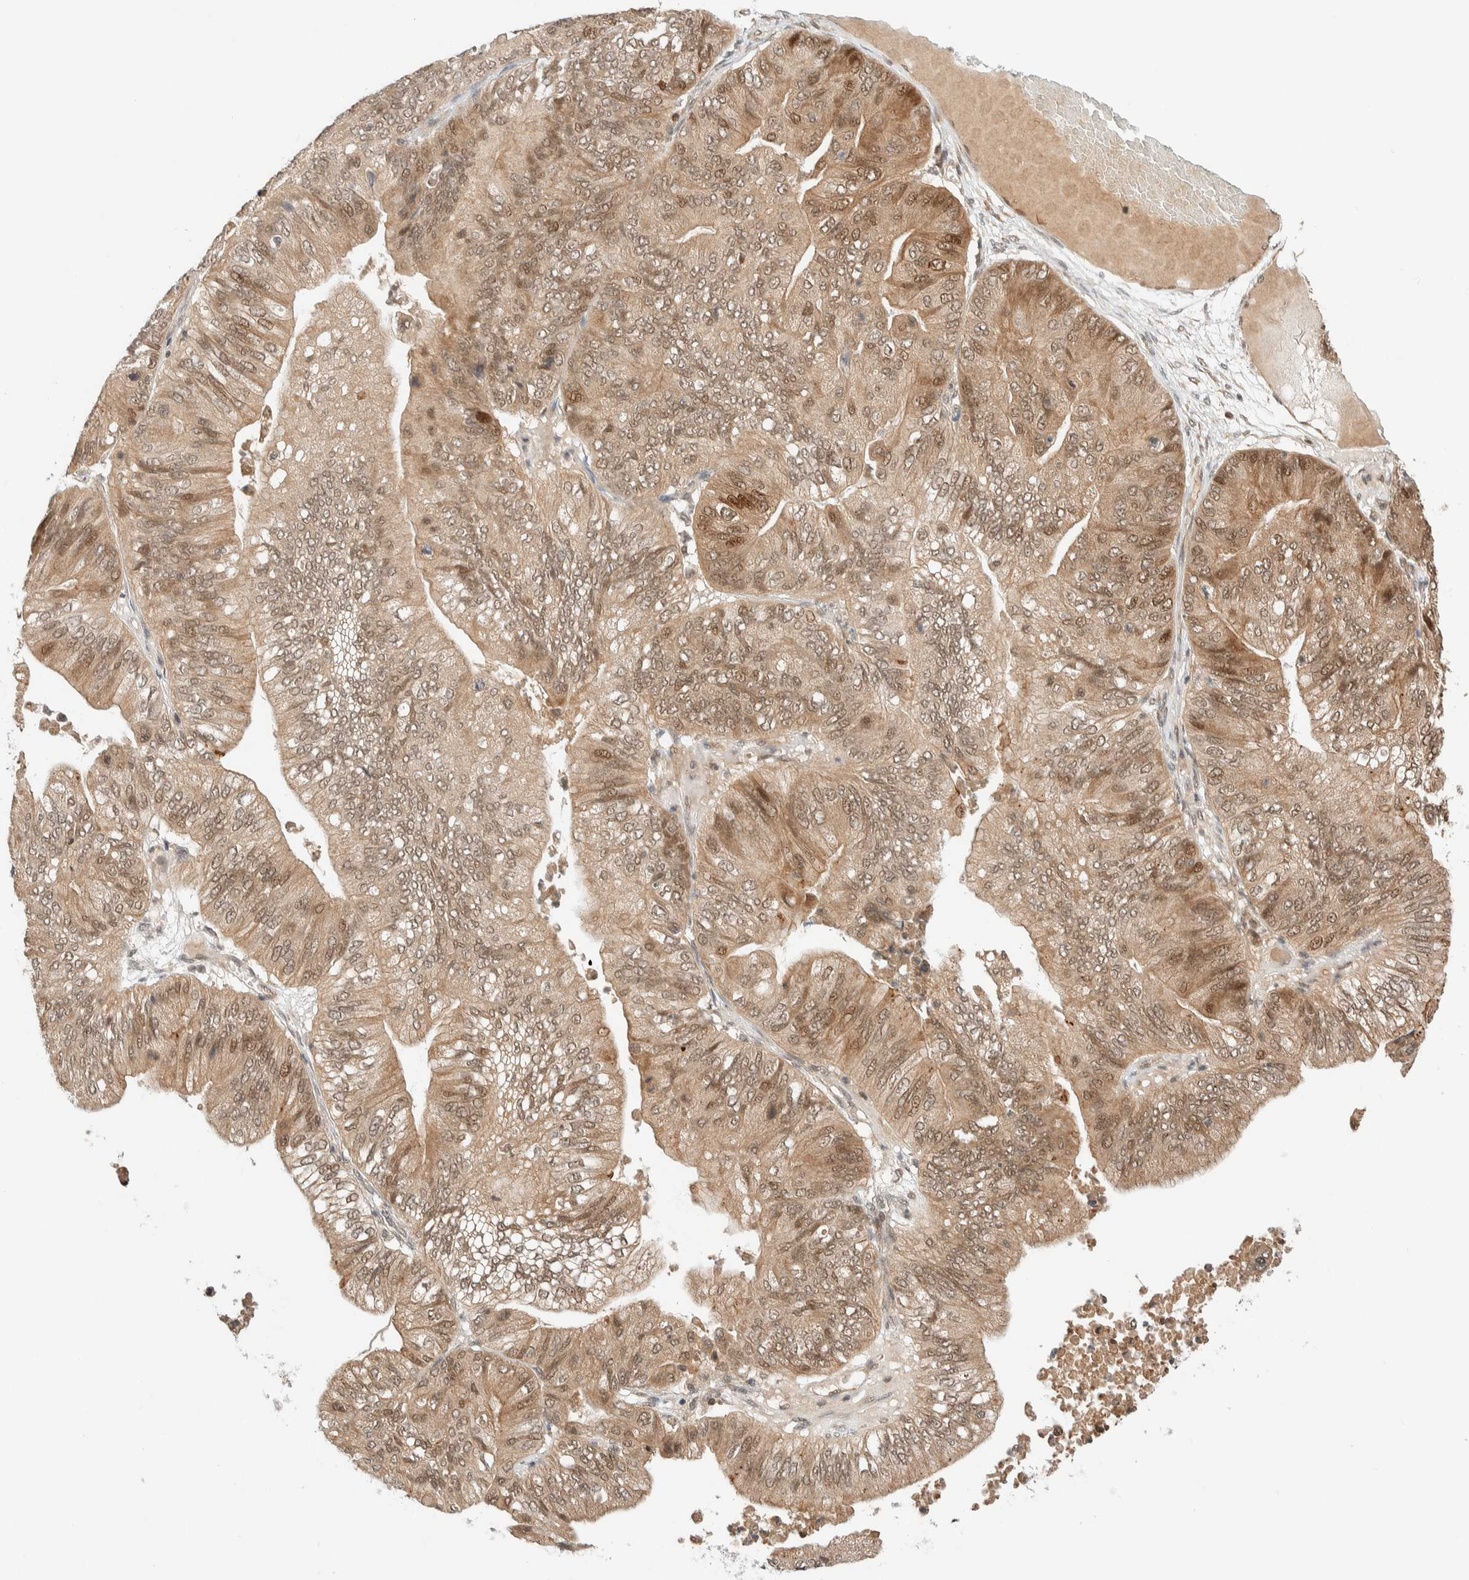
{"staining": {"intensity": "moderate", "quantity": ">75%", "location": "cytoplasmic/membranous,nuclear"}, "tissue": "ovarian cancer", "cell_type": "Tumor cells", "image_type": "cancer", "snomed": [{"axis": "morphology", "description": "Cystadenocarcinoma, mucinous, NOS"}, {"axis": "topography", "description": "Ovary"}], "caption": "Immunohistochemical staining of human mucinous cystadenocarcinoma (ovarian) displays moderate cytoplasmic/membranous and nuclear protein positivity in approximately >75% of tumor cells. (IHC, brightfield microscopy, high magnification).", "gene": "C8orf76", "patient": {"sex": "female", "age": 61}}